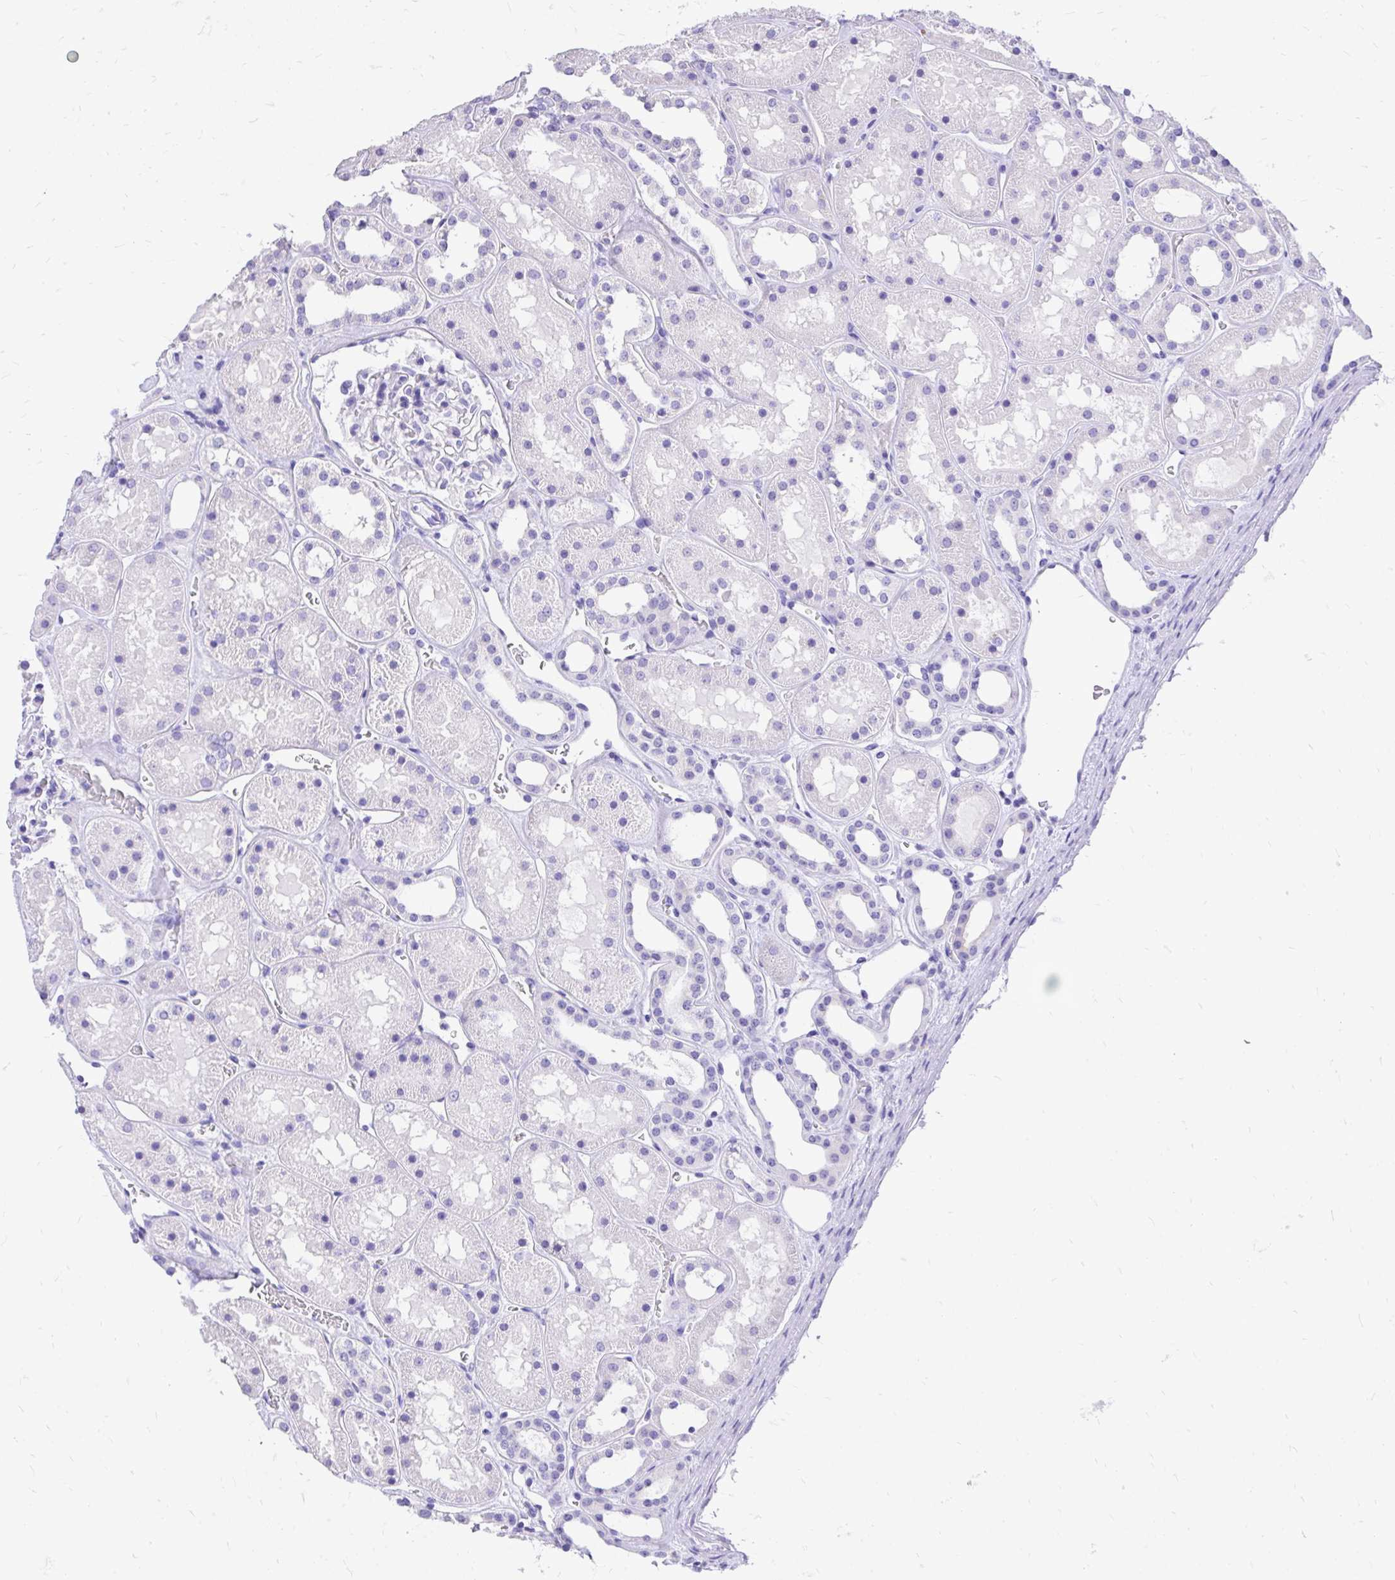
{"staining": {"intensity": "negative", "quantity": "none", "location": "none"}, "tissue": "kidney", "cell_type": "Cells in glomeruli", "image_type": "normal", "snomed": [{"axis": "morphology", "description": "Normal tissue, NOS"}, {"axis": "topography", "description": "Kidney"}], "caption": "Immunohistochemistry of normal kidney reveals no staining in cells in glomeruli.", "gene": "MON1A", "patient": {"sex": "female", "age": 41}}